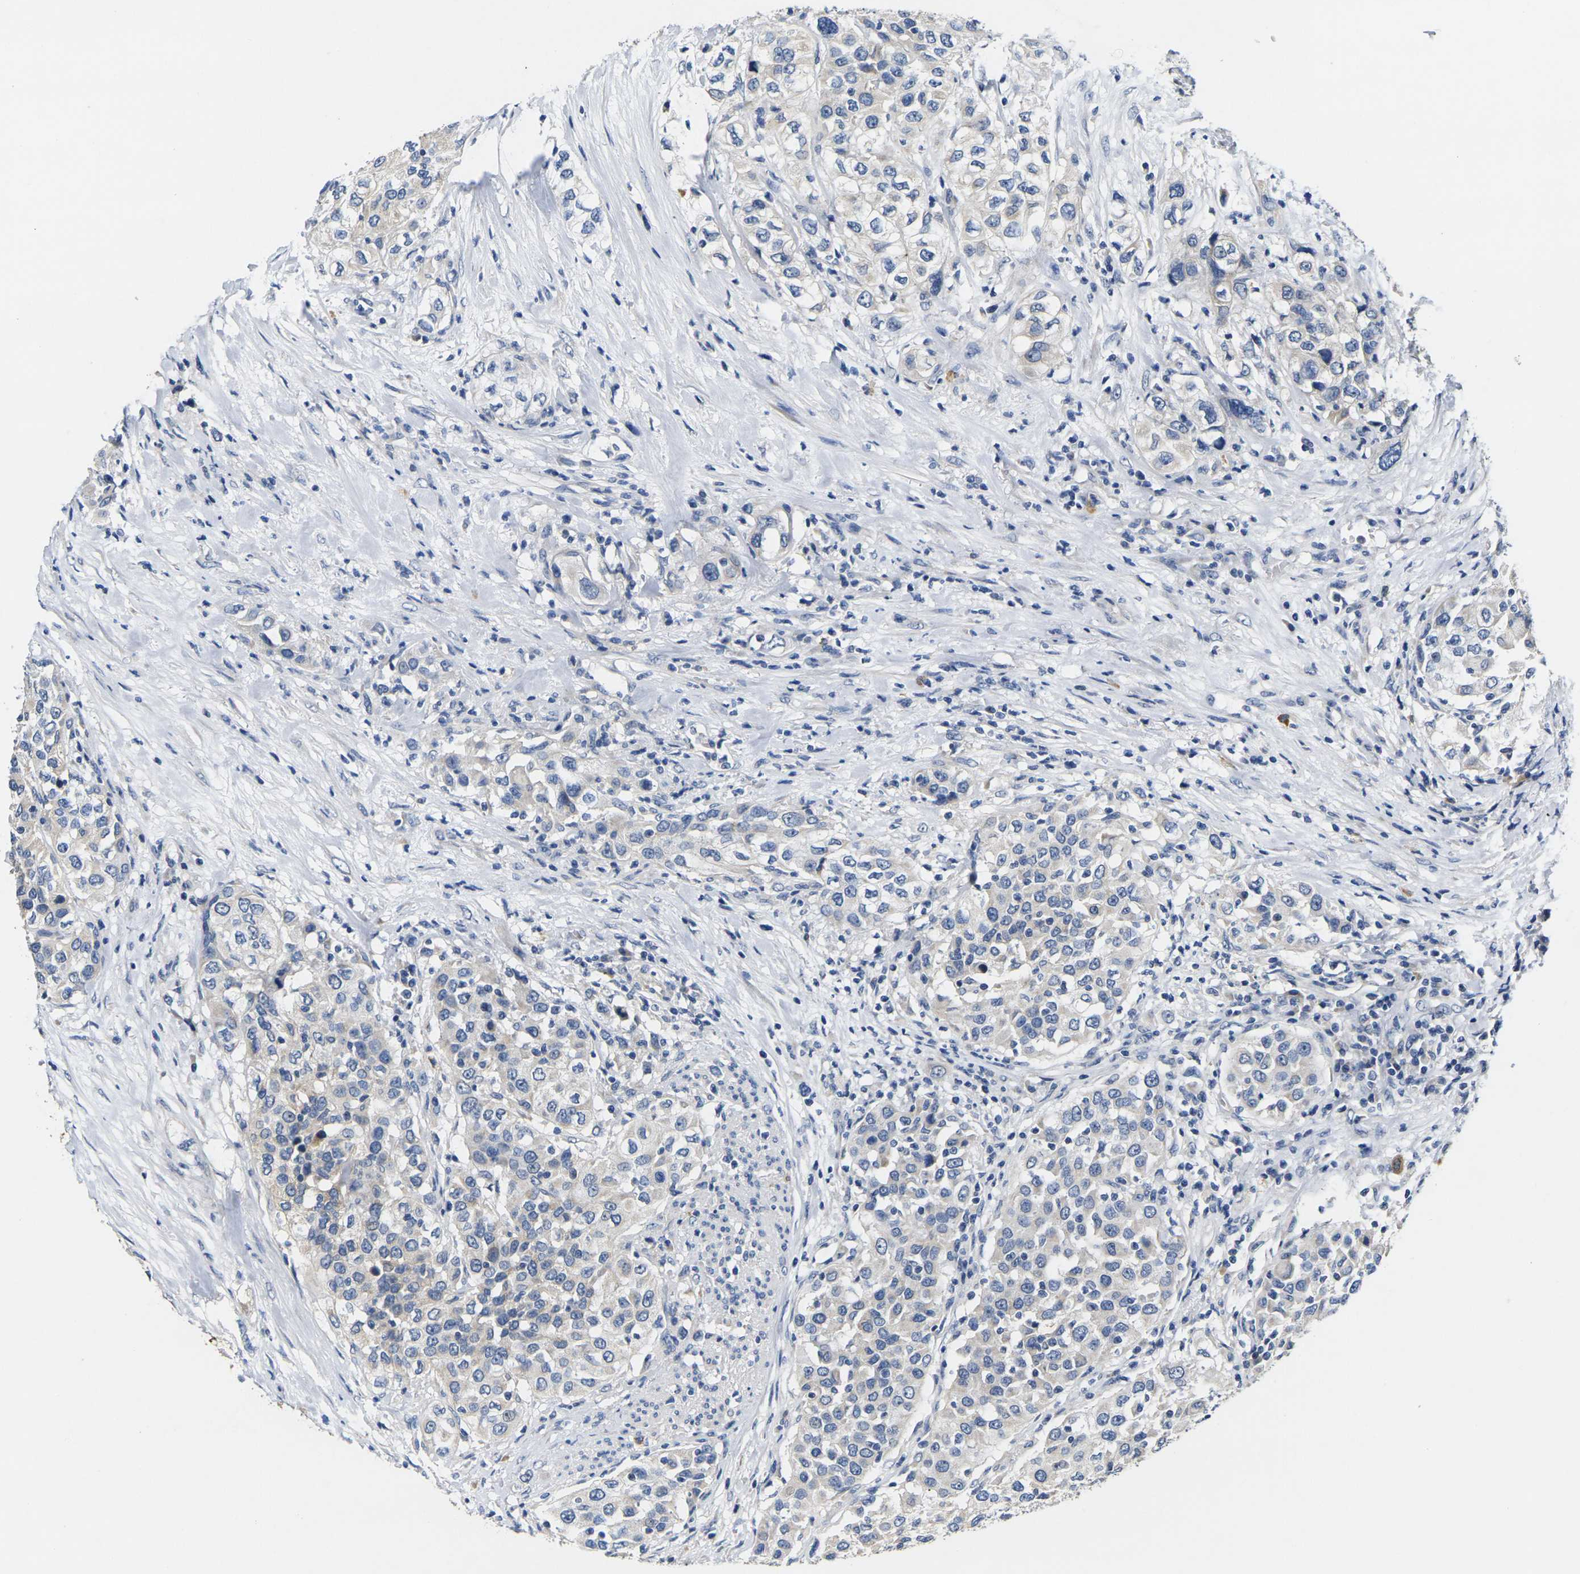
{"staining": {"intensity": "negative", "quantity": "none", "location": "none"}, "tissue": "urothelial cancer", "cell_type": "Tumor cells", "image_type": "cancer", "snomed": [{"axis": "morphology", "description": "Urothelial carcinoma, High grade"}, {"axis": "topography", "description": "Urinary bladder"}], "caption": "Tumor cells show no significant staining in urothelial cancer.", "gene": "NOCT", "patient": {"sex": "female", "age": 80}}